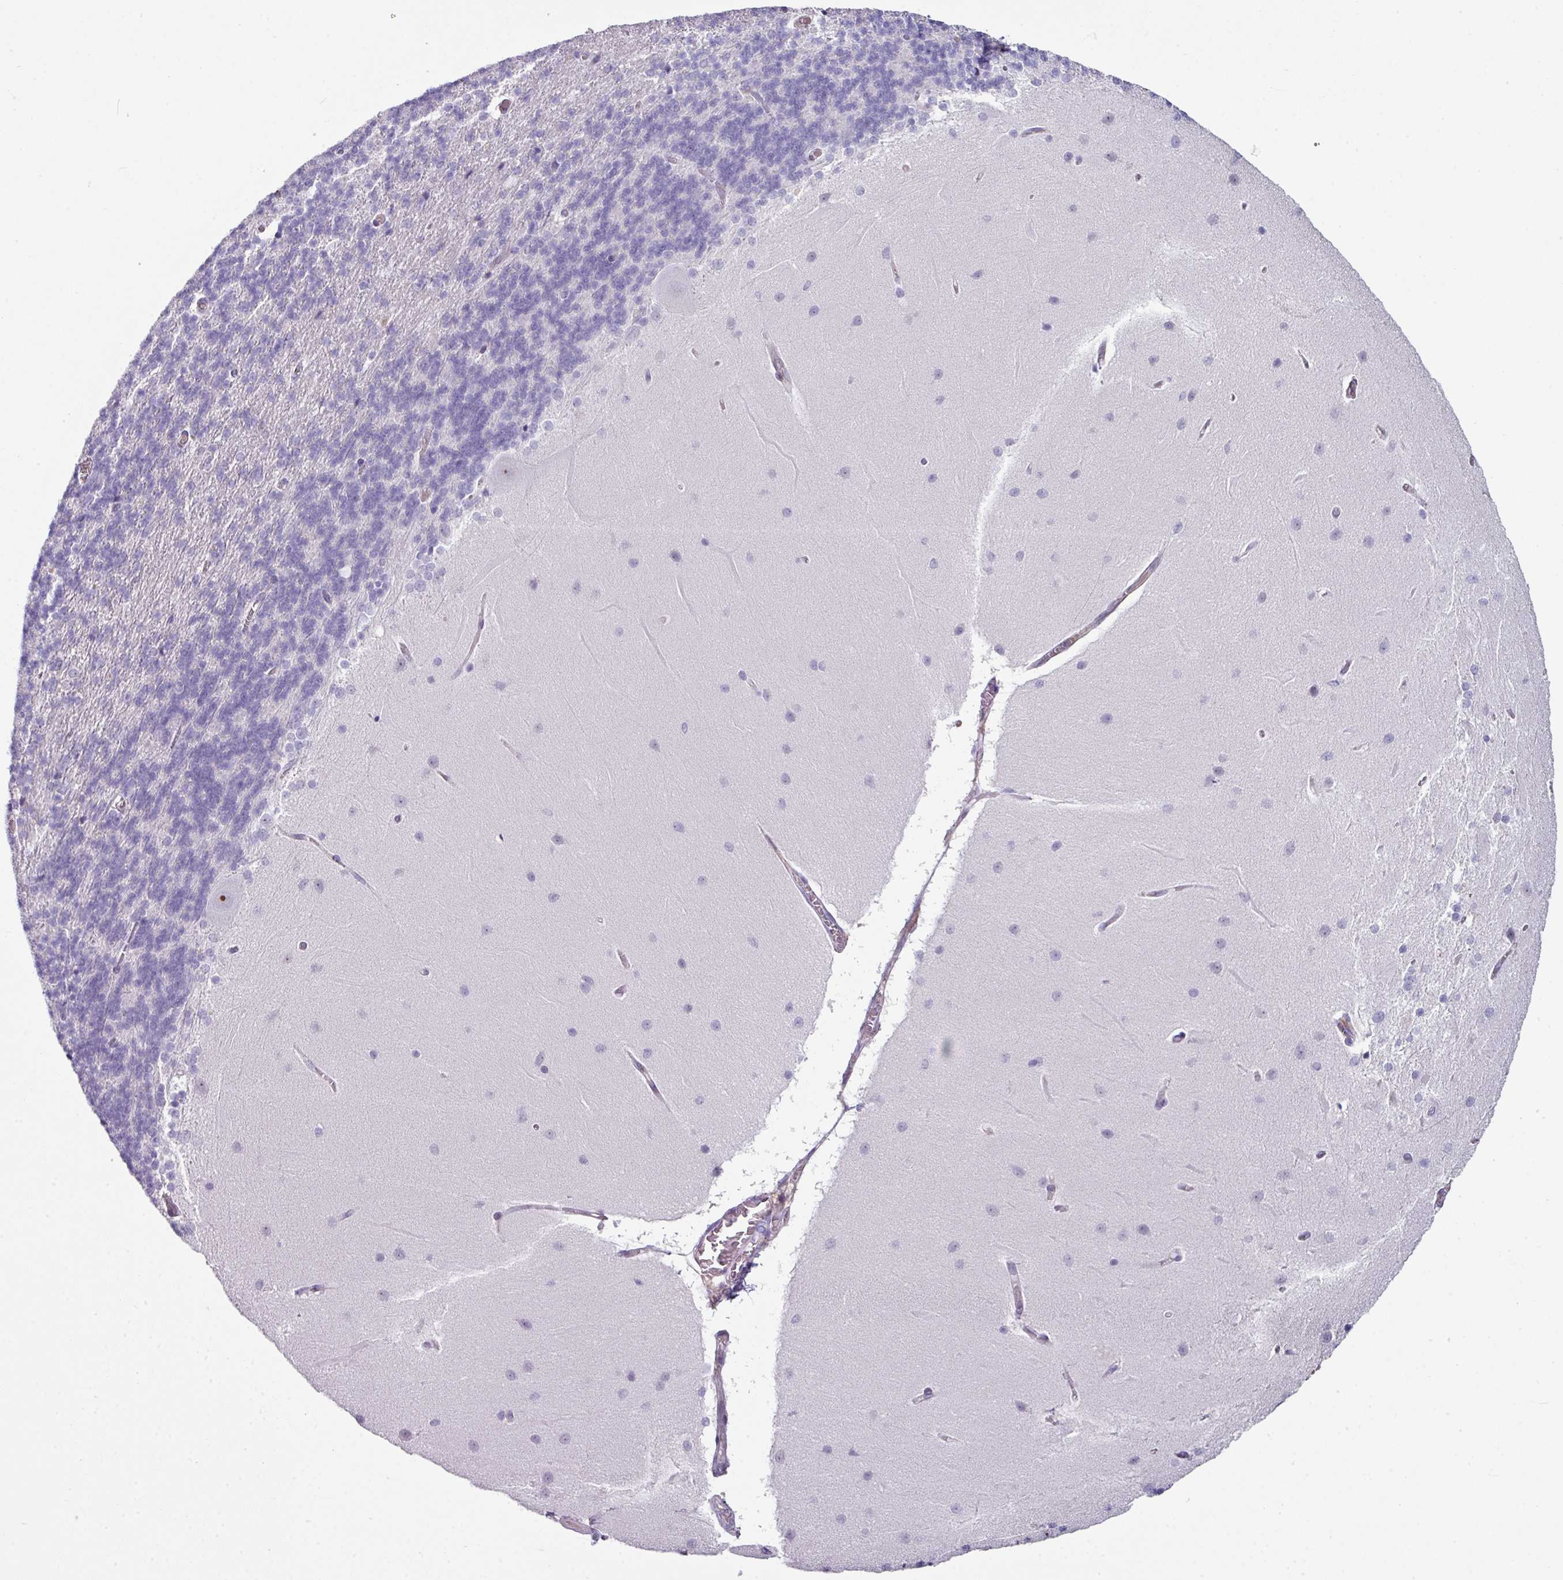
{"staining": {"intensity": "negative", "quantity": "none", "location": "none"}, "tissue": "cerebellum", "cell_type": "Cells in granular layer", "image_type": "normal", "snomed": [{"axis": "morphology", "description": "Normal tissue, NOS"}, {"axis": "topography", "description": "Cerebellum"}], "caption": "Normal cerebellum was stained to show a protein in brown. There is no significant positivity in cells in granular layer. Nuclei are stained in blue.", "gene": "BMS1", "patient": {"sex": "female", "age": 54}}